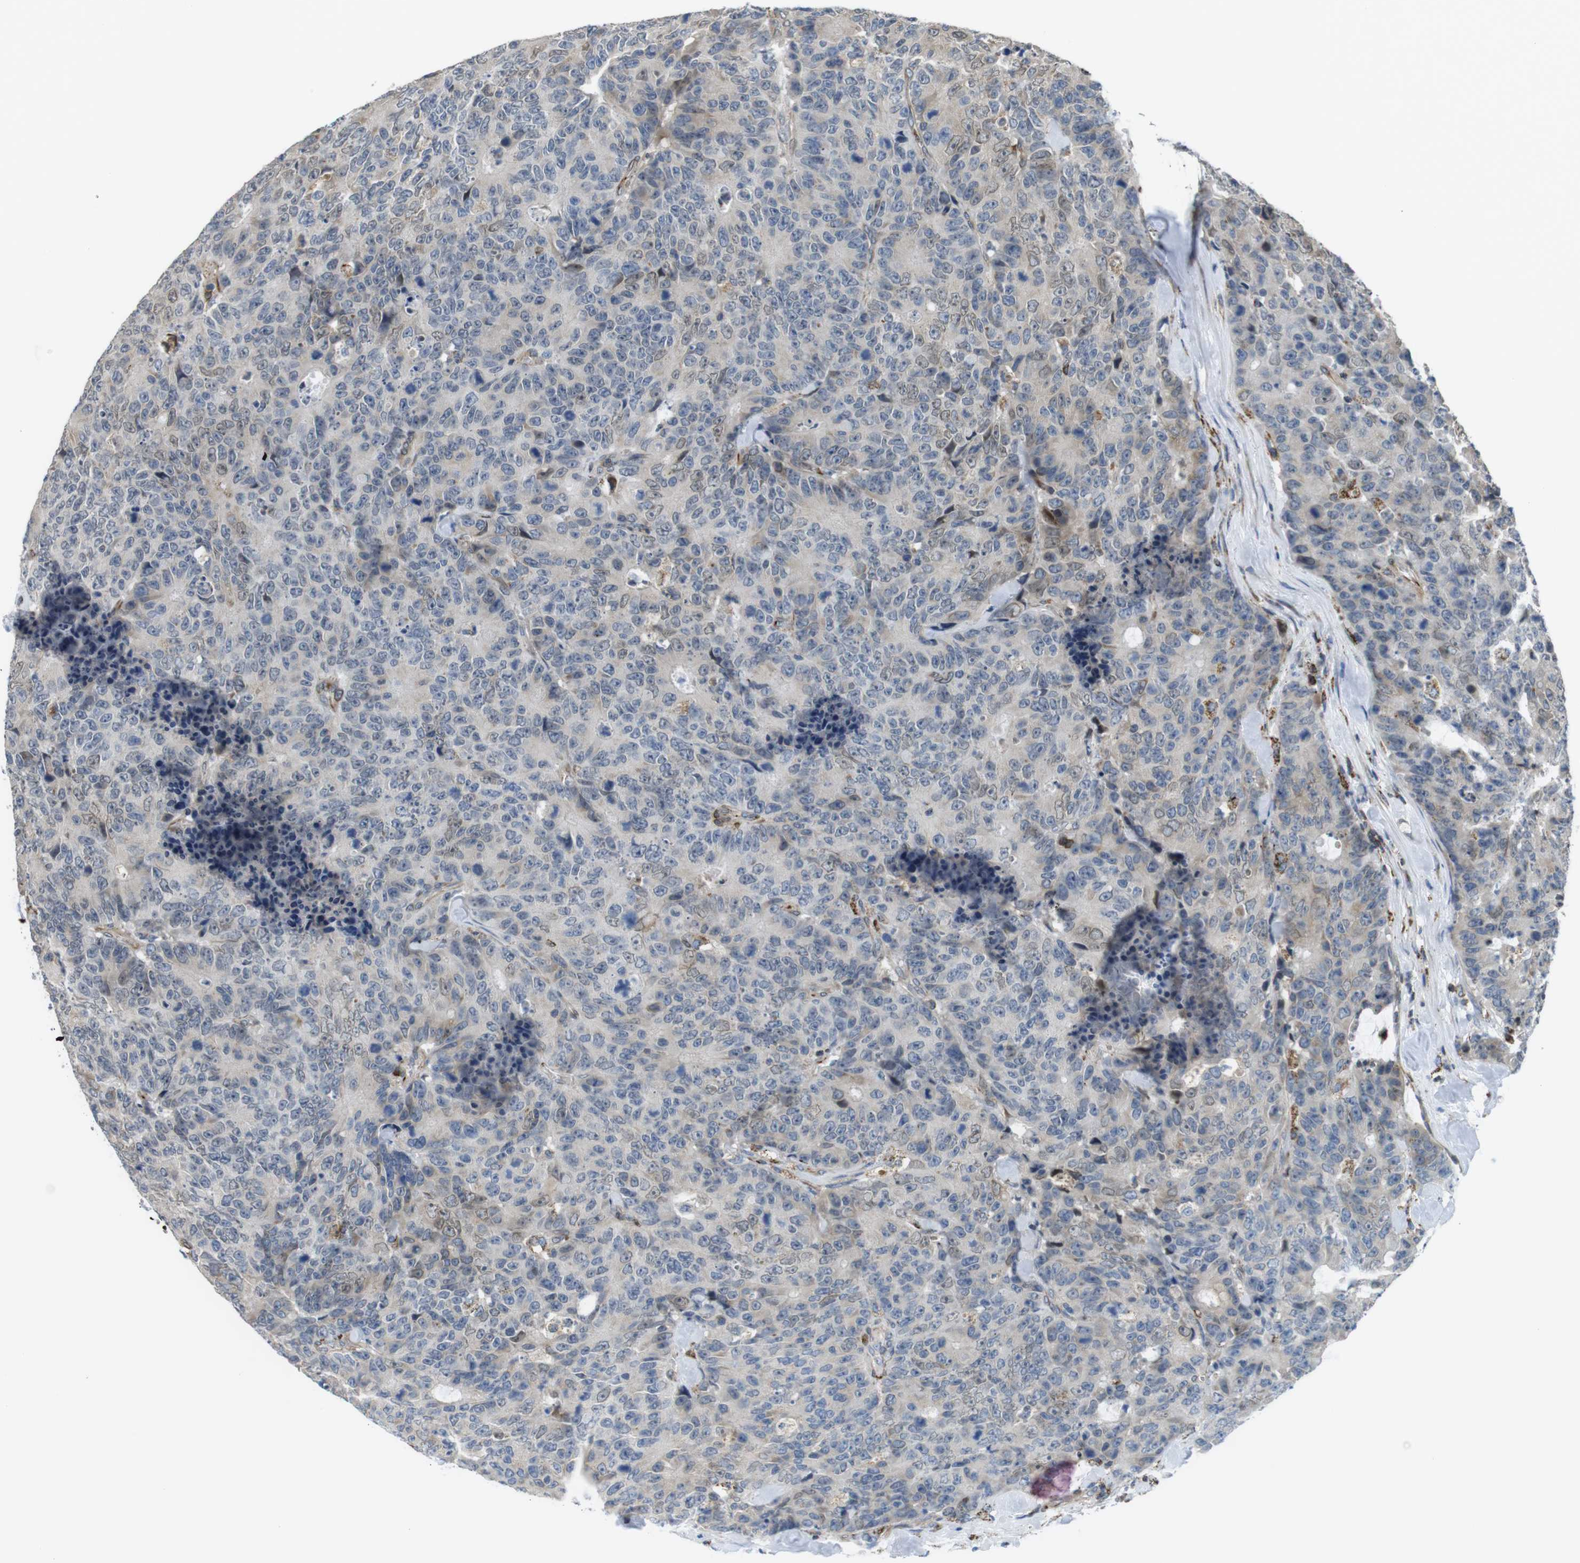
{"staining": {"intensity": "negative", "quantity": "none", "location": "none"}, "tissue": "colorectal cancer", "cell_type": "Tumor cells", "image_type": "cancer", "snomed": [{"axis": "morphology", "description": "Adenocarcinoma, NOS"}, {"axis": "topography", "description": "Colon"}], "caption": "Immunohistochemistry micrograph of neoplastic tissue: adenocarcinoma (colorectal) stained with DAB (3,3'-diaminobenzidine) displays no significant protein staining in tumor cells.", "gene": "KCNE3", "patient": {"sex": "female", "age": 86}}